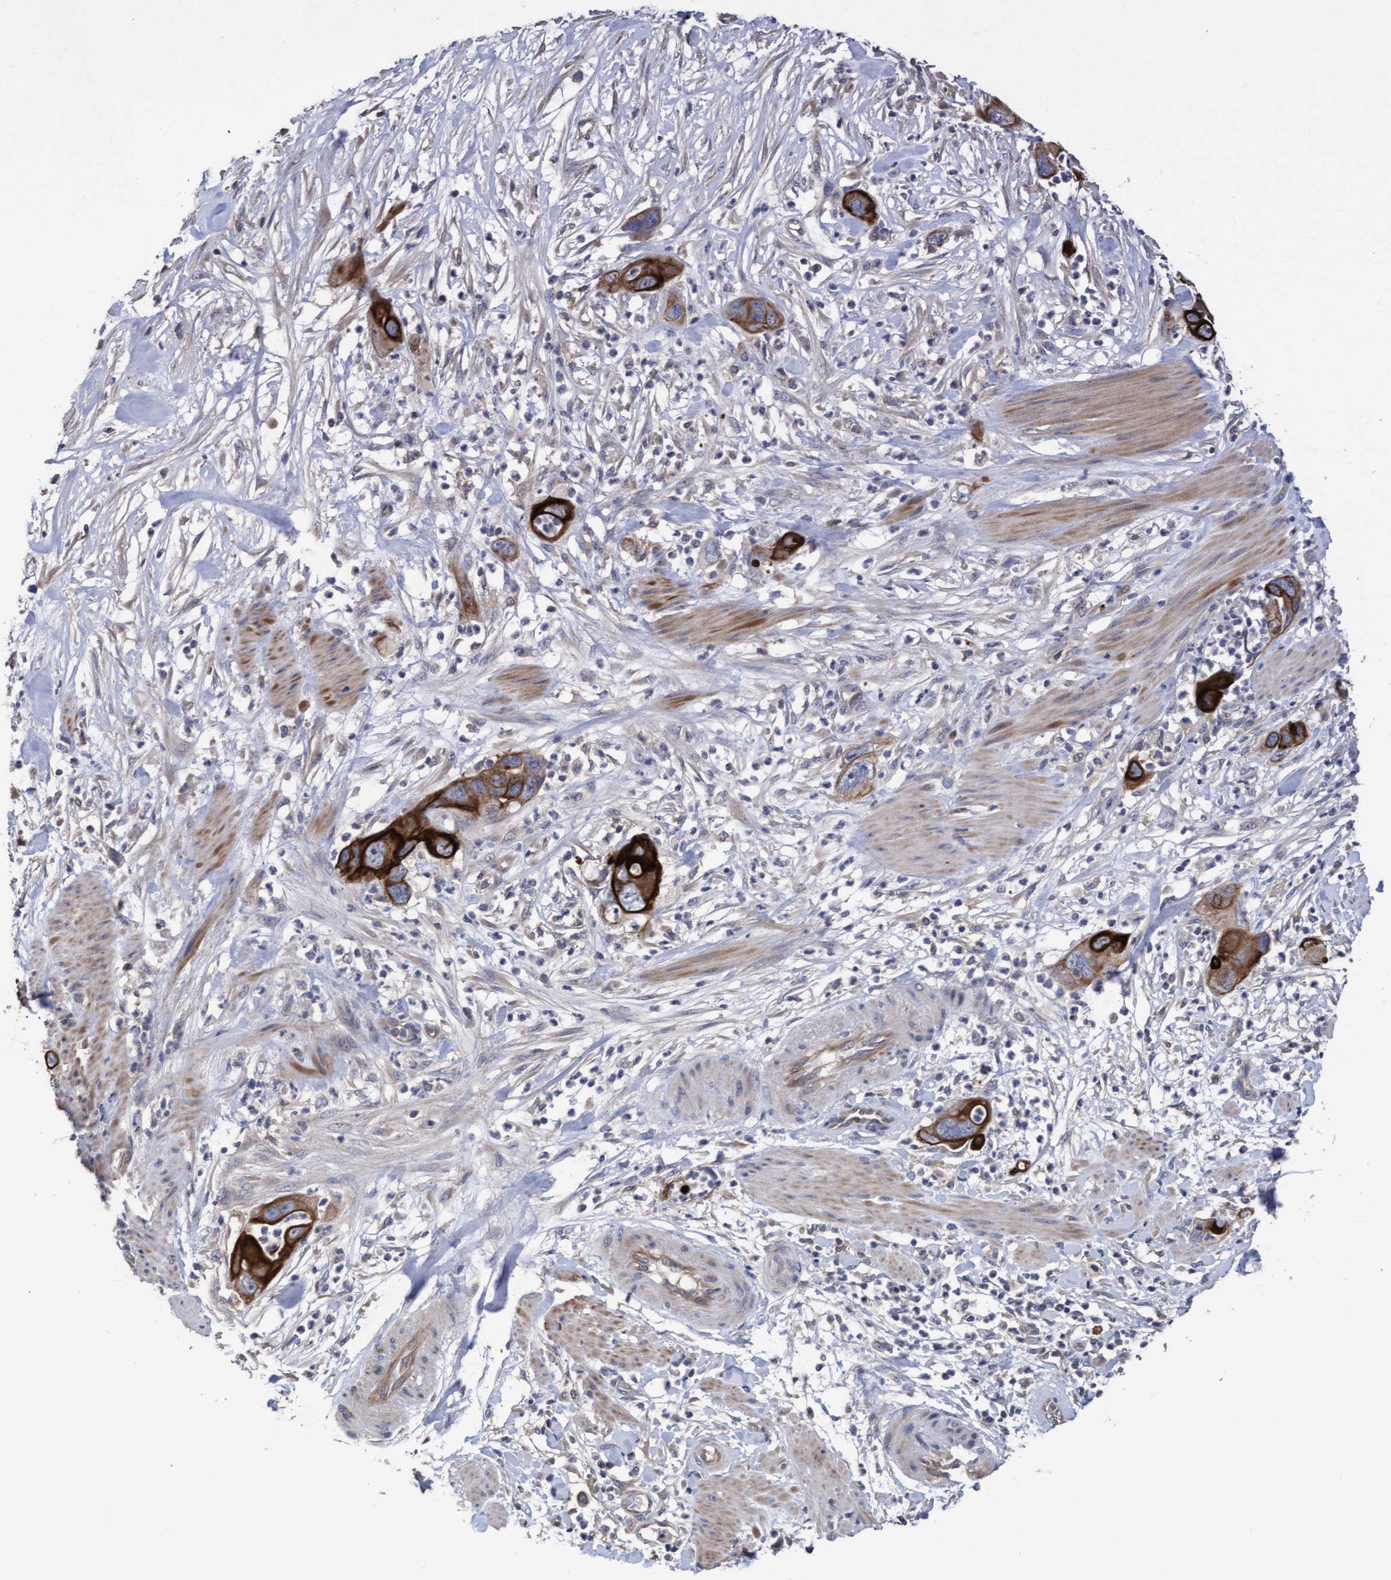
{"staining": {"intensity": "strong", "quantity": ">75%", "location": "cytoplasmic/membranous"}, "tissue": "pancreatic cancer", "cell_type": "Tumor cells", "image_type": "cancer", "snomed": [{"axis": "morphology", "description": "Adenocarcinoma, NOS"}, {"axis": "topography", "description": "Pancreas"}], "caption": "A histopathology image of adenocarcinoma (pancreatic) stained for a protein displays strong cytoplasmic/membranous brown staining in tumor cells.", "gene": "KRT24", "patient": {"sex": "female", "age": 71}}